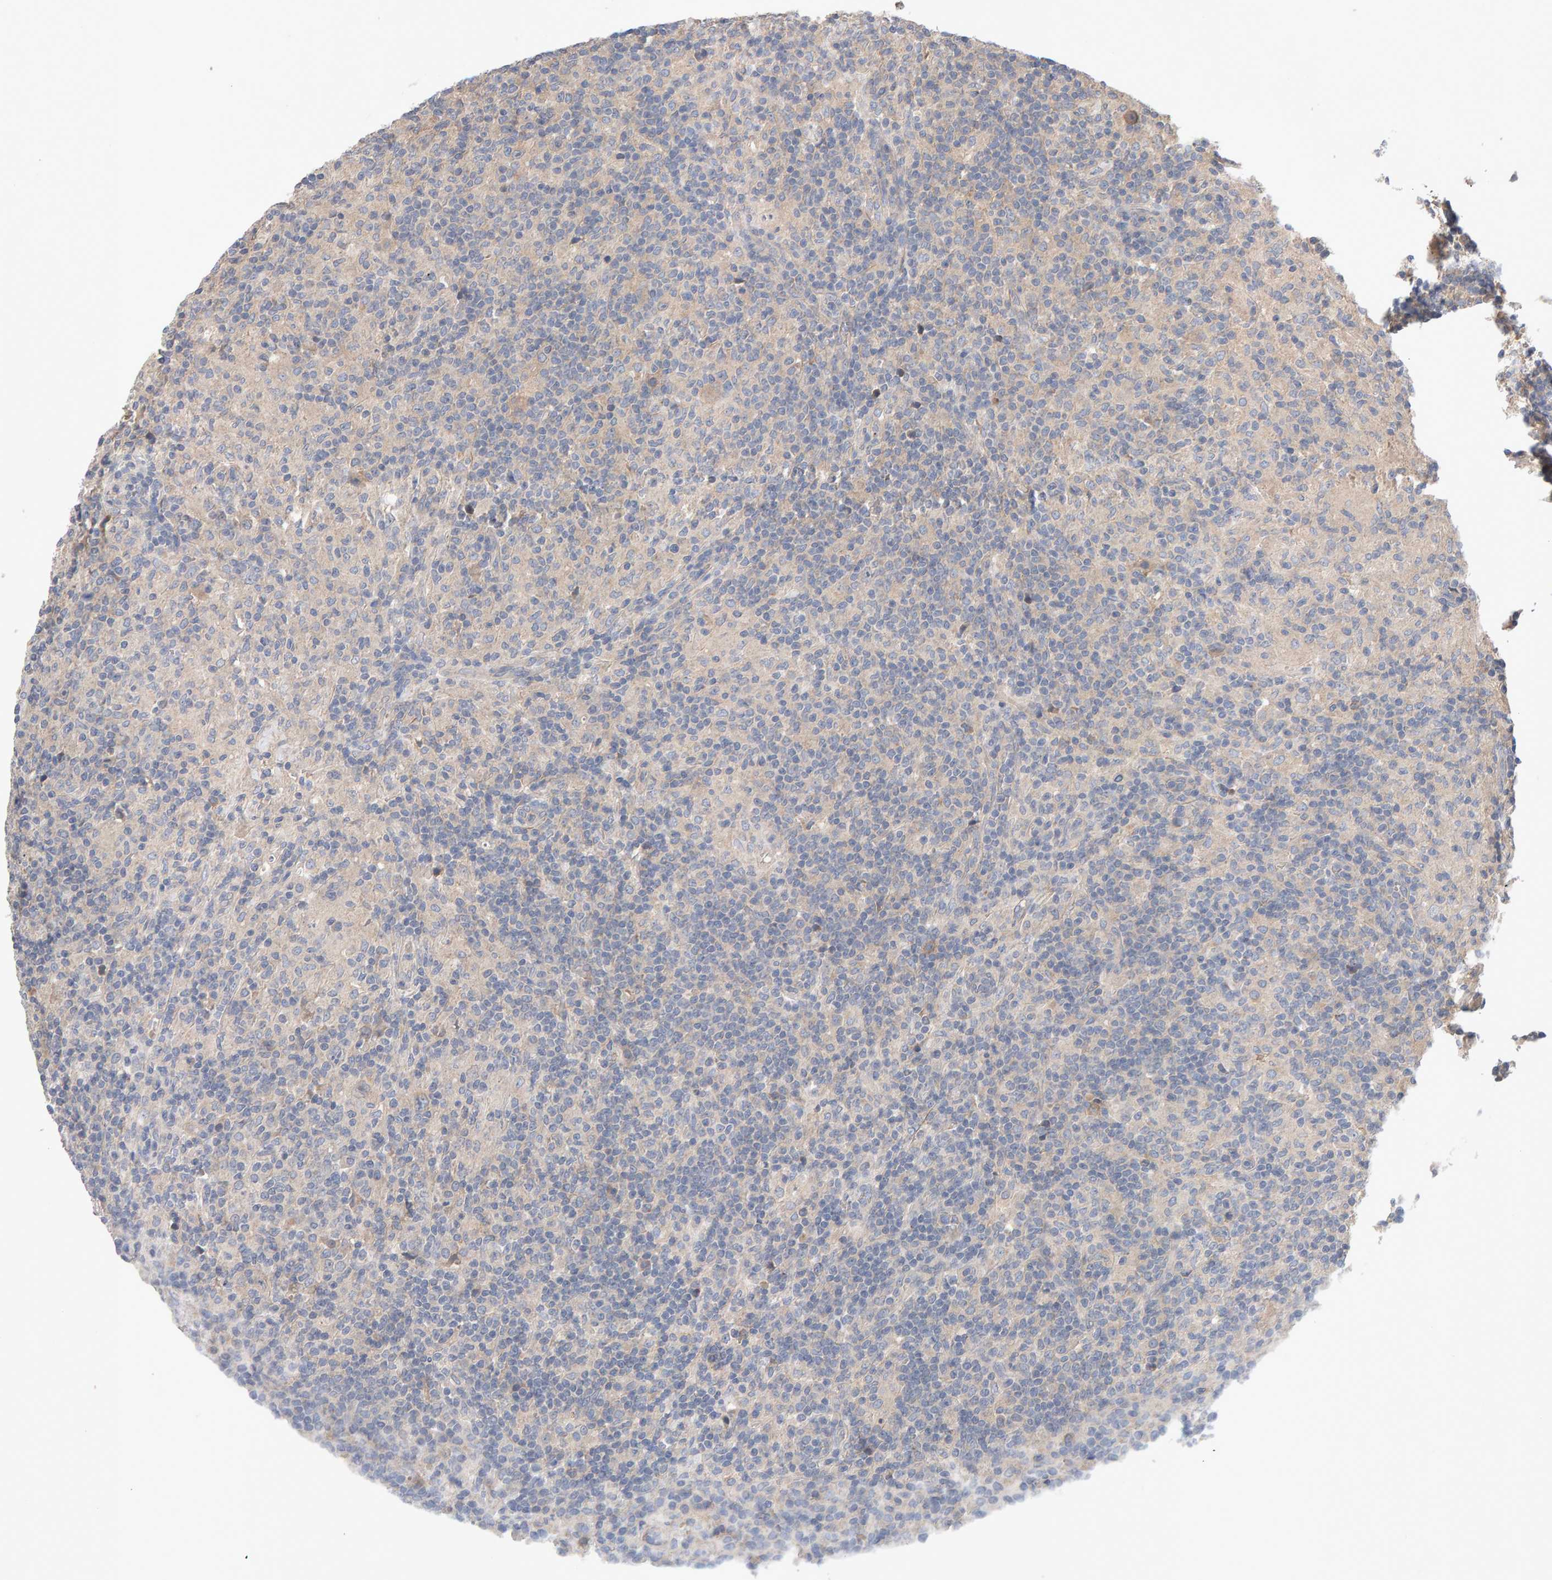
{"staining": {"intensity": "negative", "quantity": "none", "location": "none"}, "tissue": "lymphoma", "cell_type": "Tumor cells", "image_type": "cancer", "snomed": [{"axis": "morphology", "description": "Hodgkin's disease, NOS"}, {"axis": "topography", "description": "Lymph node"}], "caption": "IHC histopathology image of neoplastic tissue: human Hodgkin's disease stained with DAB (3,3'-diaminobenzidine) shows no significant protein positivity in tumor cells.", "gene": "RNF19A", "patient": {"sex": "male", "age": 70}}